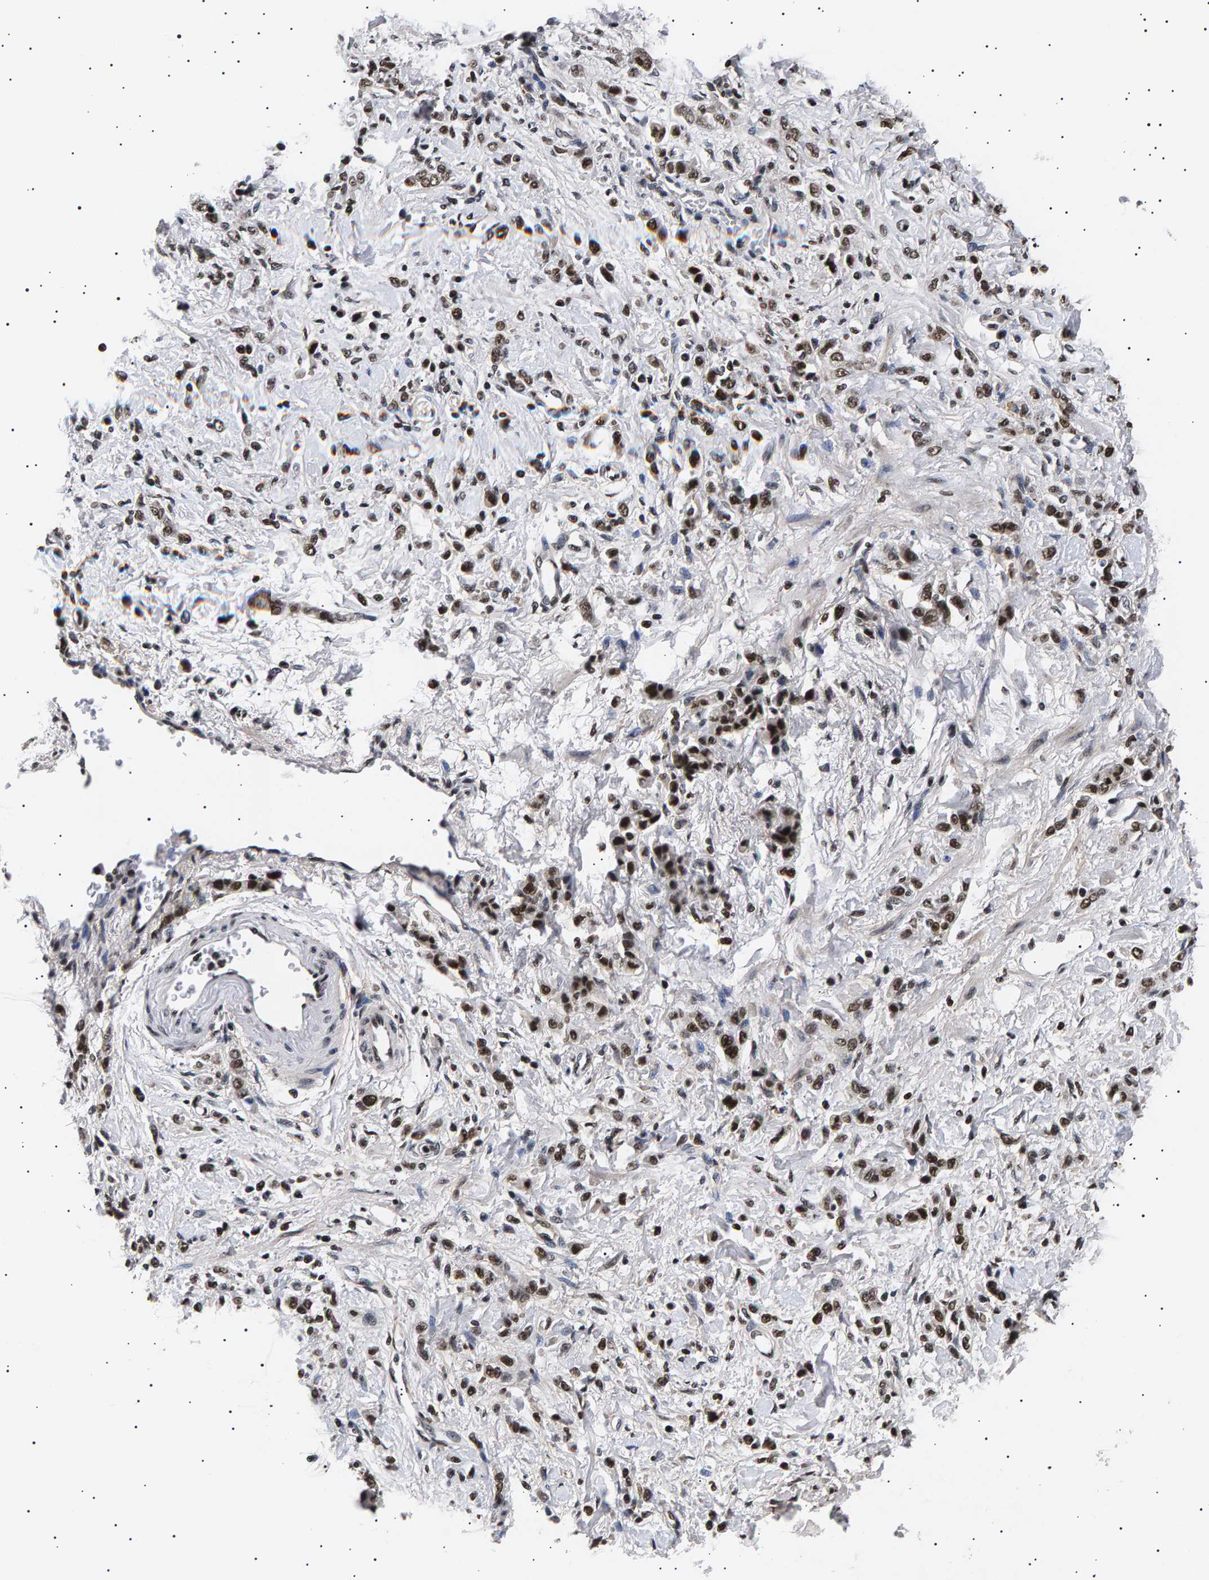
{"staining": {"intensity": "strong", "quantity": ">75%", "location": "nuclear"}, "tissue": "stomach cancer", "cell_type": "Tumor cells", "image_type": "cancer", "snomed": [{"axis": "morphology", "description": "Normal tissue, NOS"}, {"axis": "morphology", "description": "Adenocarcinoma, NOS"}, {"axis": "topography", "description": "Stomach"}], "caption": "This is a photomicrograph of IHC staining of stomach cancer, which shows strong staining in the nuclear of tumor cells.", "gene": "ANKRD40", "patient": {"sex": "male", "age": 82}}